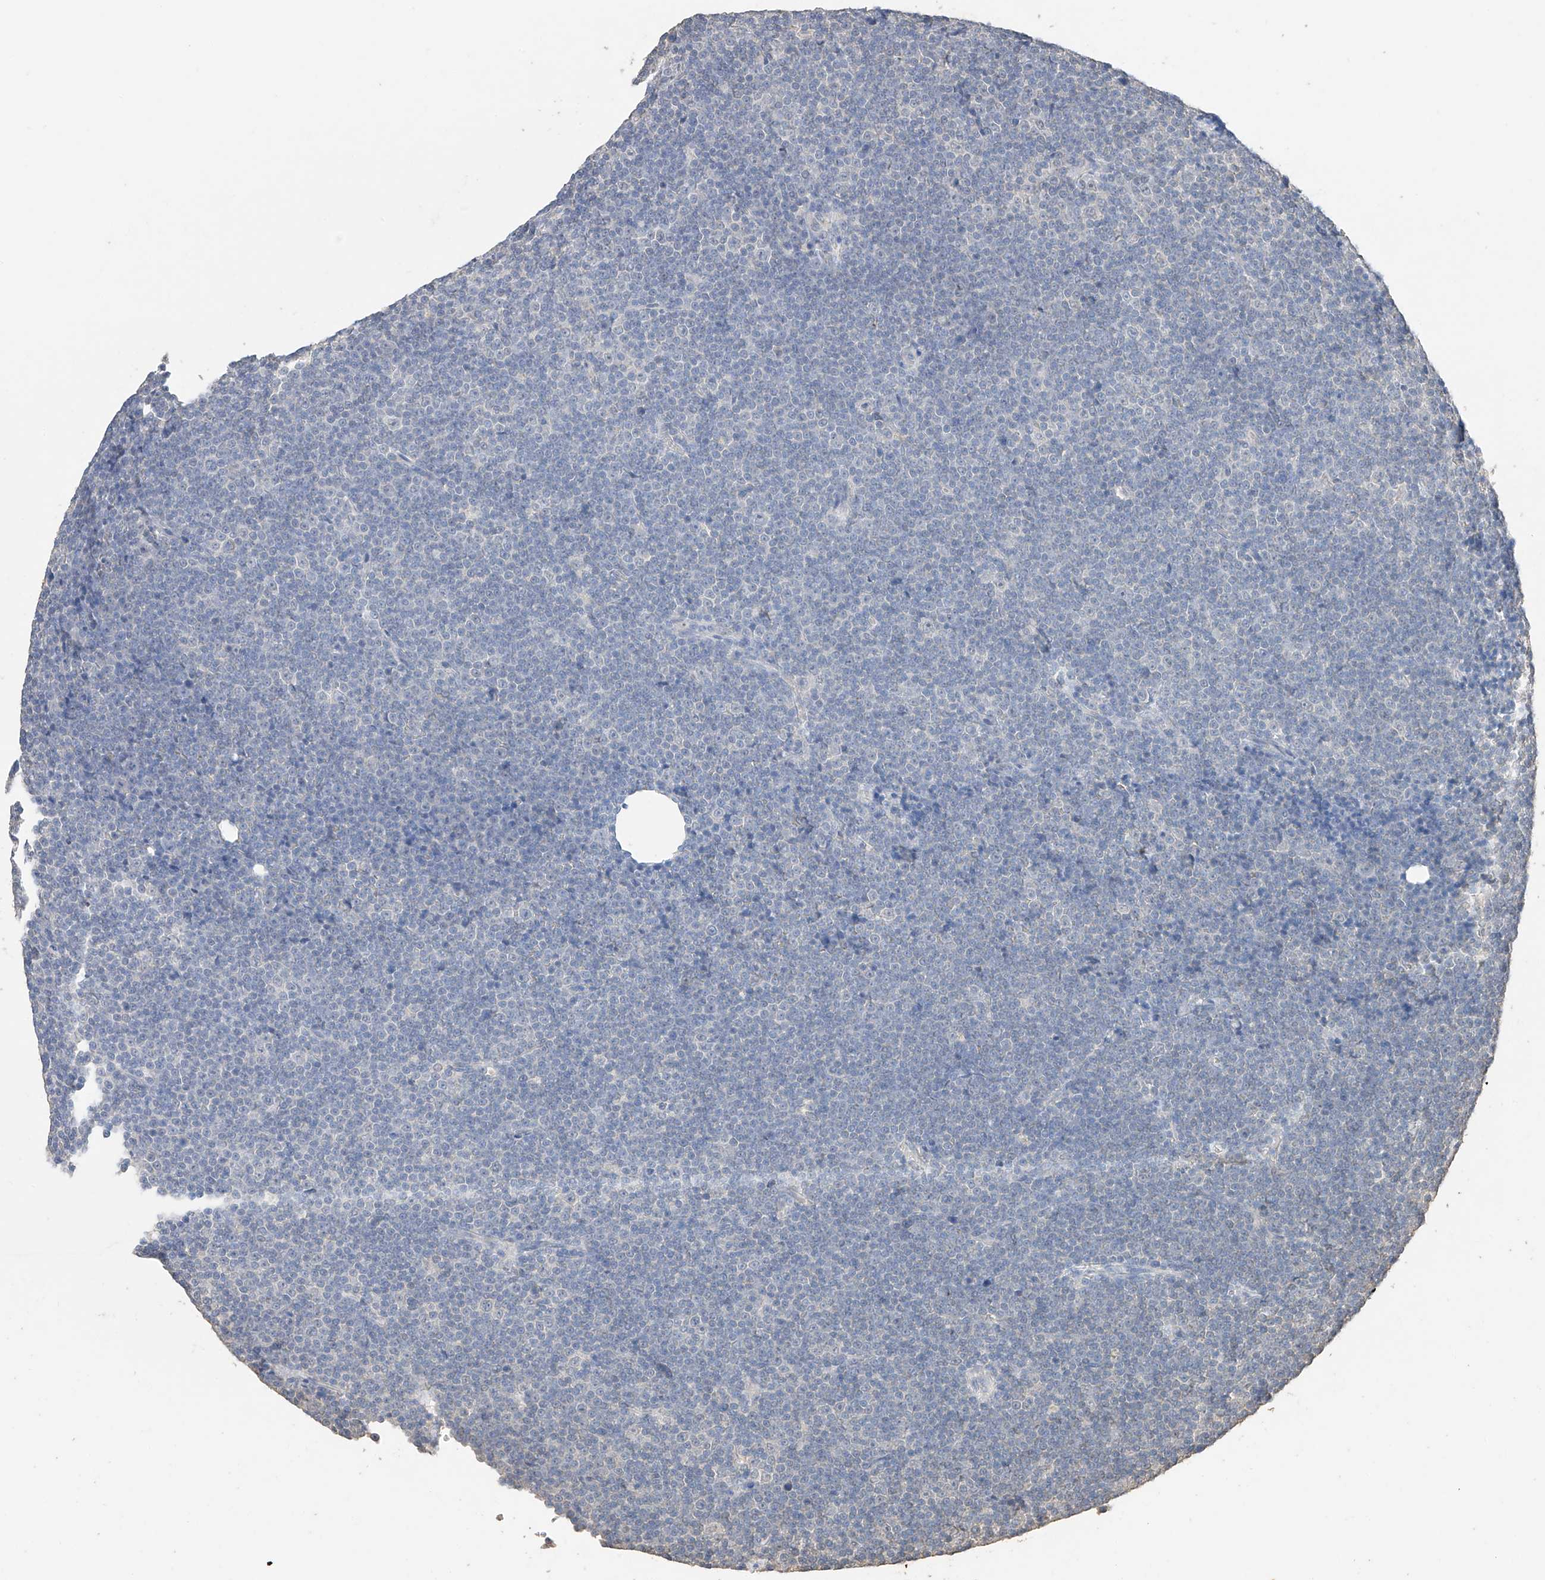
{"staining": {"intensity": "negative", "quantity": "none", "location": "none"}, "tissue": "lymphoma", "cell_type": "Tumor cells", "image_type": "cancer", "snomed": [{"axis": "morphology", "description": "Malignant lymphoma, non-Hodgkin's type, Low grade"}, {"axis": "topography", "description": "Lymph node"}], "caption": "The IHC histopathology image has no significant staining in tumor cells of lymphoma tissue.", "gene": "IL22RA2", "patient": {"sex": "female", "age": 67}}